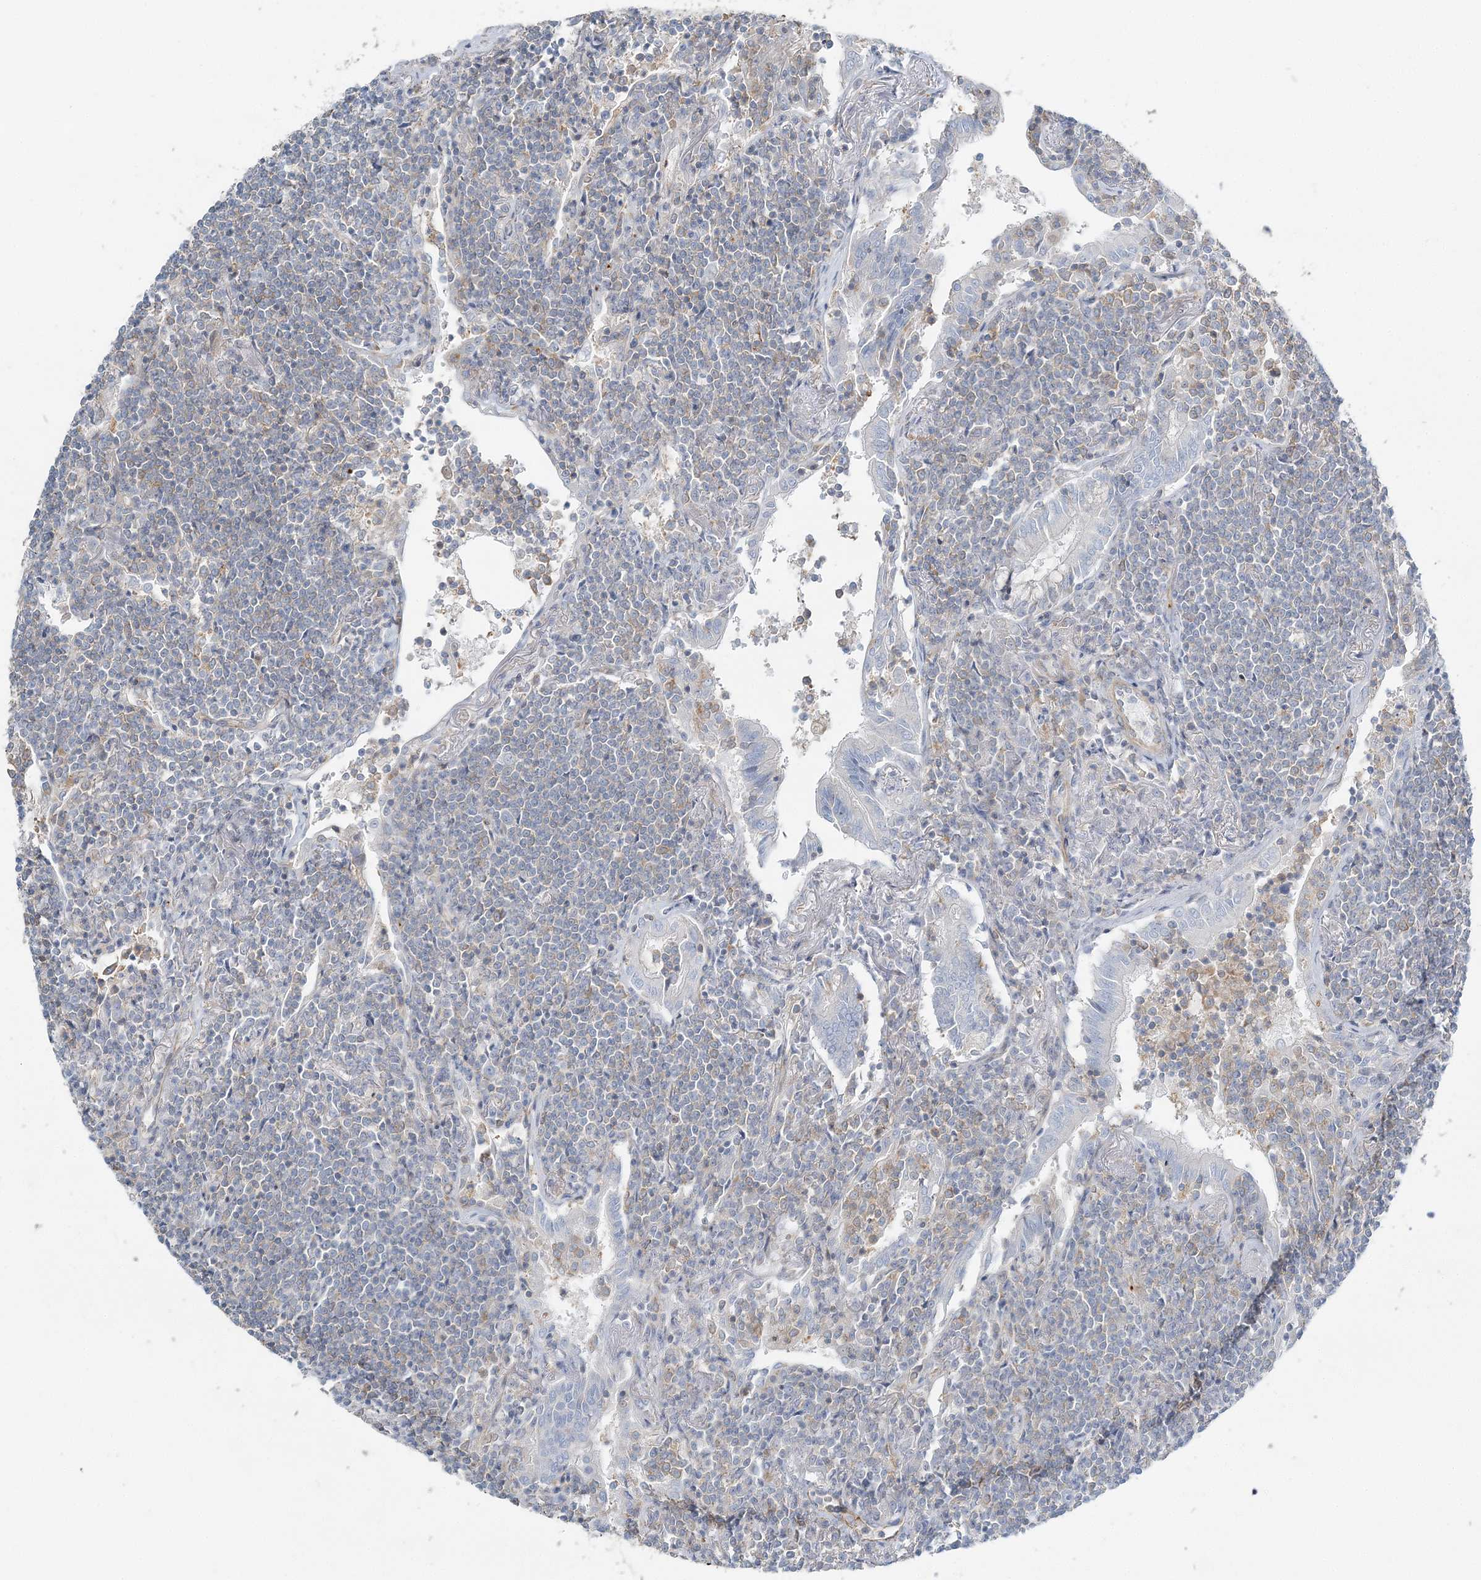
{"staining": {"intensity": "negative", "quantity": "none", "location": "none"}, "tissue": "lymphoma", "cell_type": "Tumor cells", "image_type": "cancer", "snomed": [{"axis": "morphology", "description": "Malignant lymphoma, non-Hodgkin's type, Low grade"}, {"axis": "topography", "description": "Lung"}], "caption": "An immunohistochemistry image of lymphoma is shown. There is no staining in tumor cells of lymphoma. The staining was performed using DAB to visualize the protein expression in brown, while the nuclei were stained in blue with hematoxylin (Magnification: 20x).", "gene": "CUEDC2", "patient": {"sex": "female", "age": 71}}